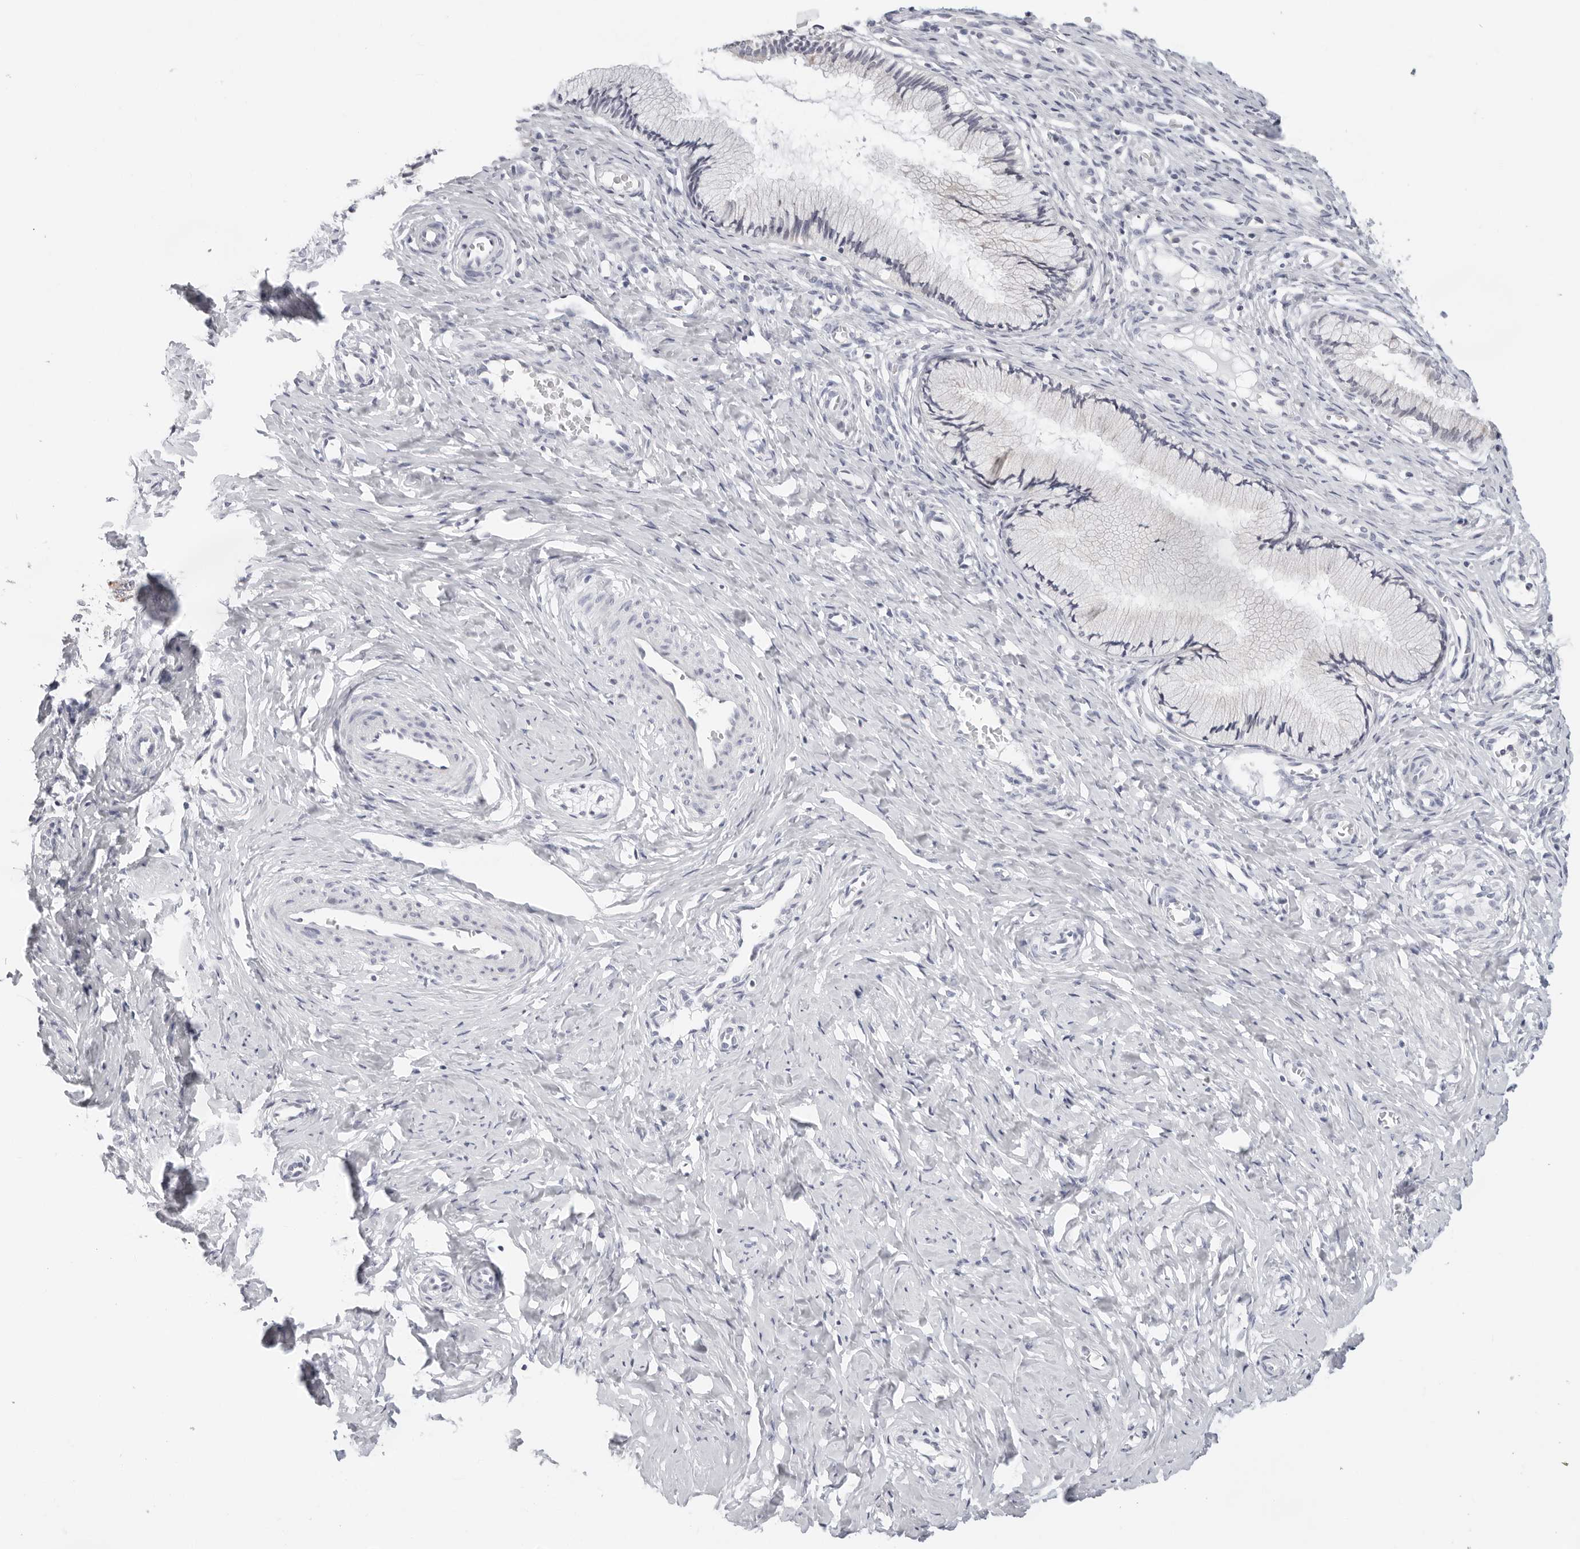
{"staining": {"intensity": "weak", "quantity": "<25%", "location": "cytoplasmic/membranous"}, "tissue": "cervix", "cell_type": "Glandular cells", "image_type": "normal", "snomed": [{"axis": "morphology", "description": "Normal tissue, NOS"}, {"axis": "topography", "description": "Cervix"}], "caption": "This is a micrograph of immunohistochemistry (IHC) staining of benign cervix, which shows no staining in glandular cells.", "gene": "CIART", "patient": {"sex": "female", "age": 27}}